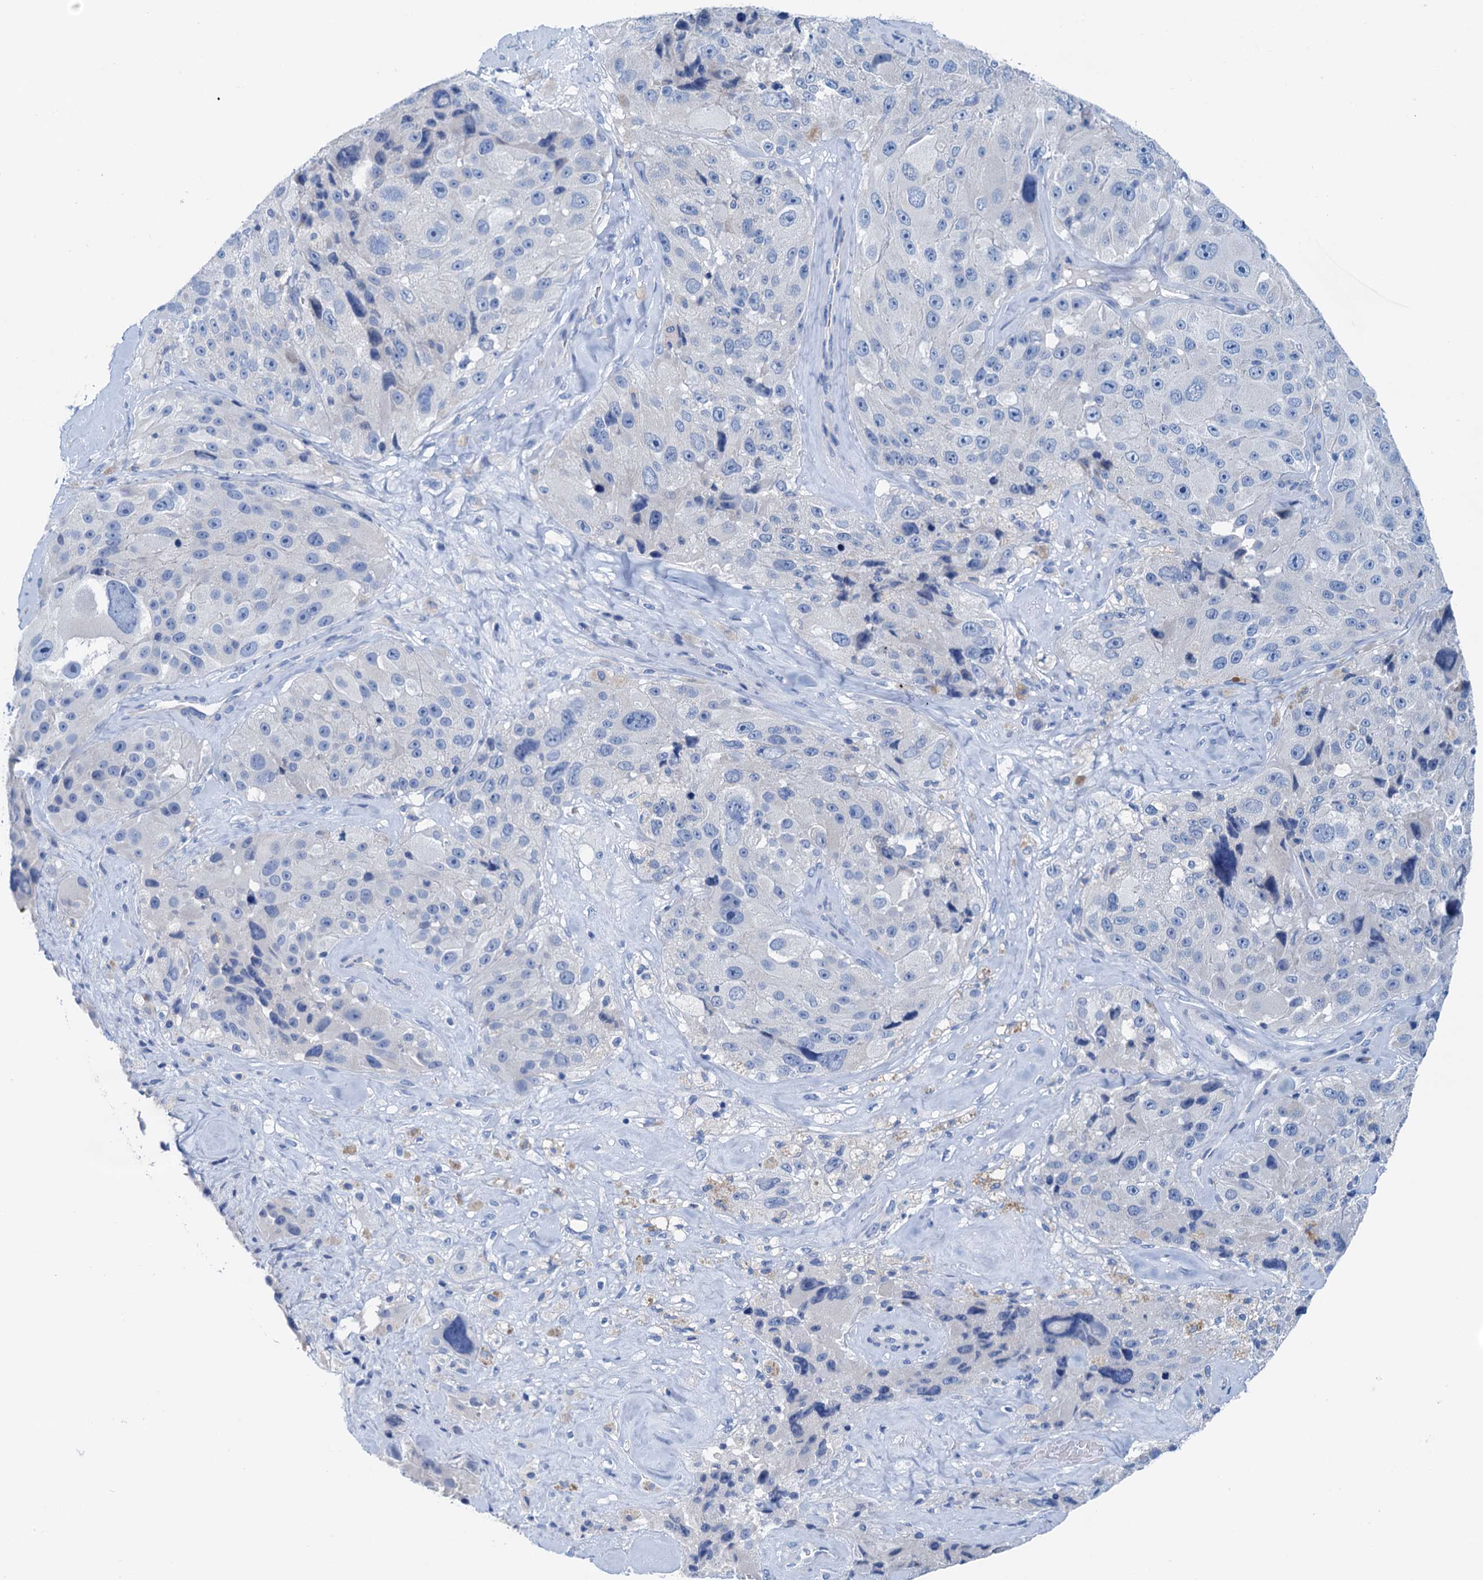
{"staining": {"intensity": "negative", "quantity": "none", "location": "none"}, "tissue": "melanoma", "cell_type": "Tumor cells", "image_type": "cancer", "snomed": [{"axis": "morphology", "description": "Malignant melanoma, Metastatic site"}, {"axis": "topography", "description": "Lymph node"}], "caption": "Human melanoma stained for a protein using IHC displays no expression in tumor cells.", "gene": "KNDC1", "patient": {"sex": "male", "age": 62}}